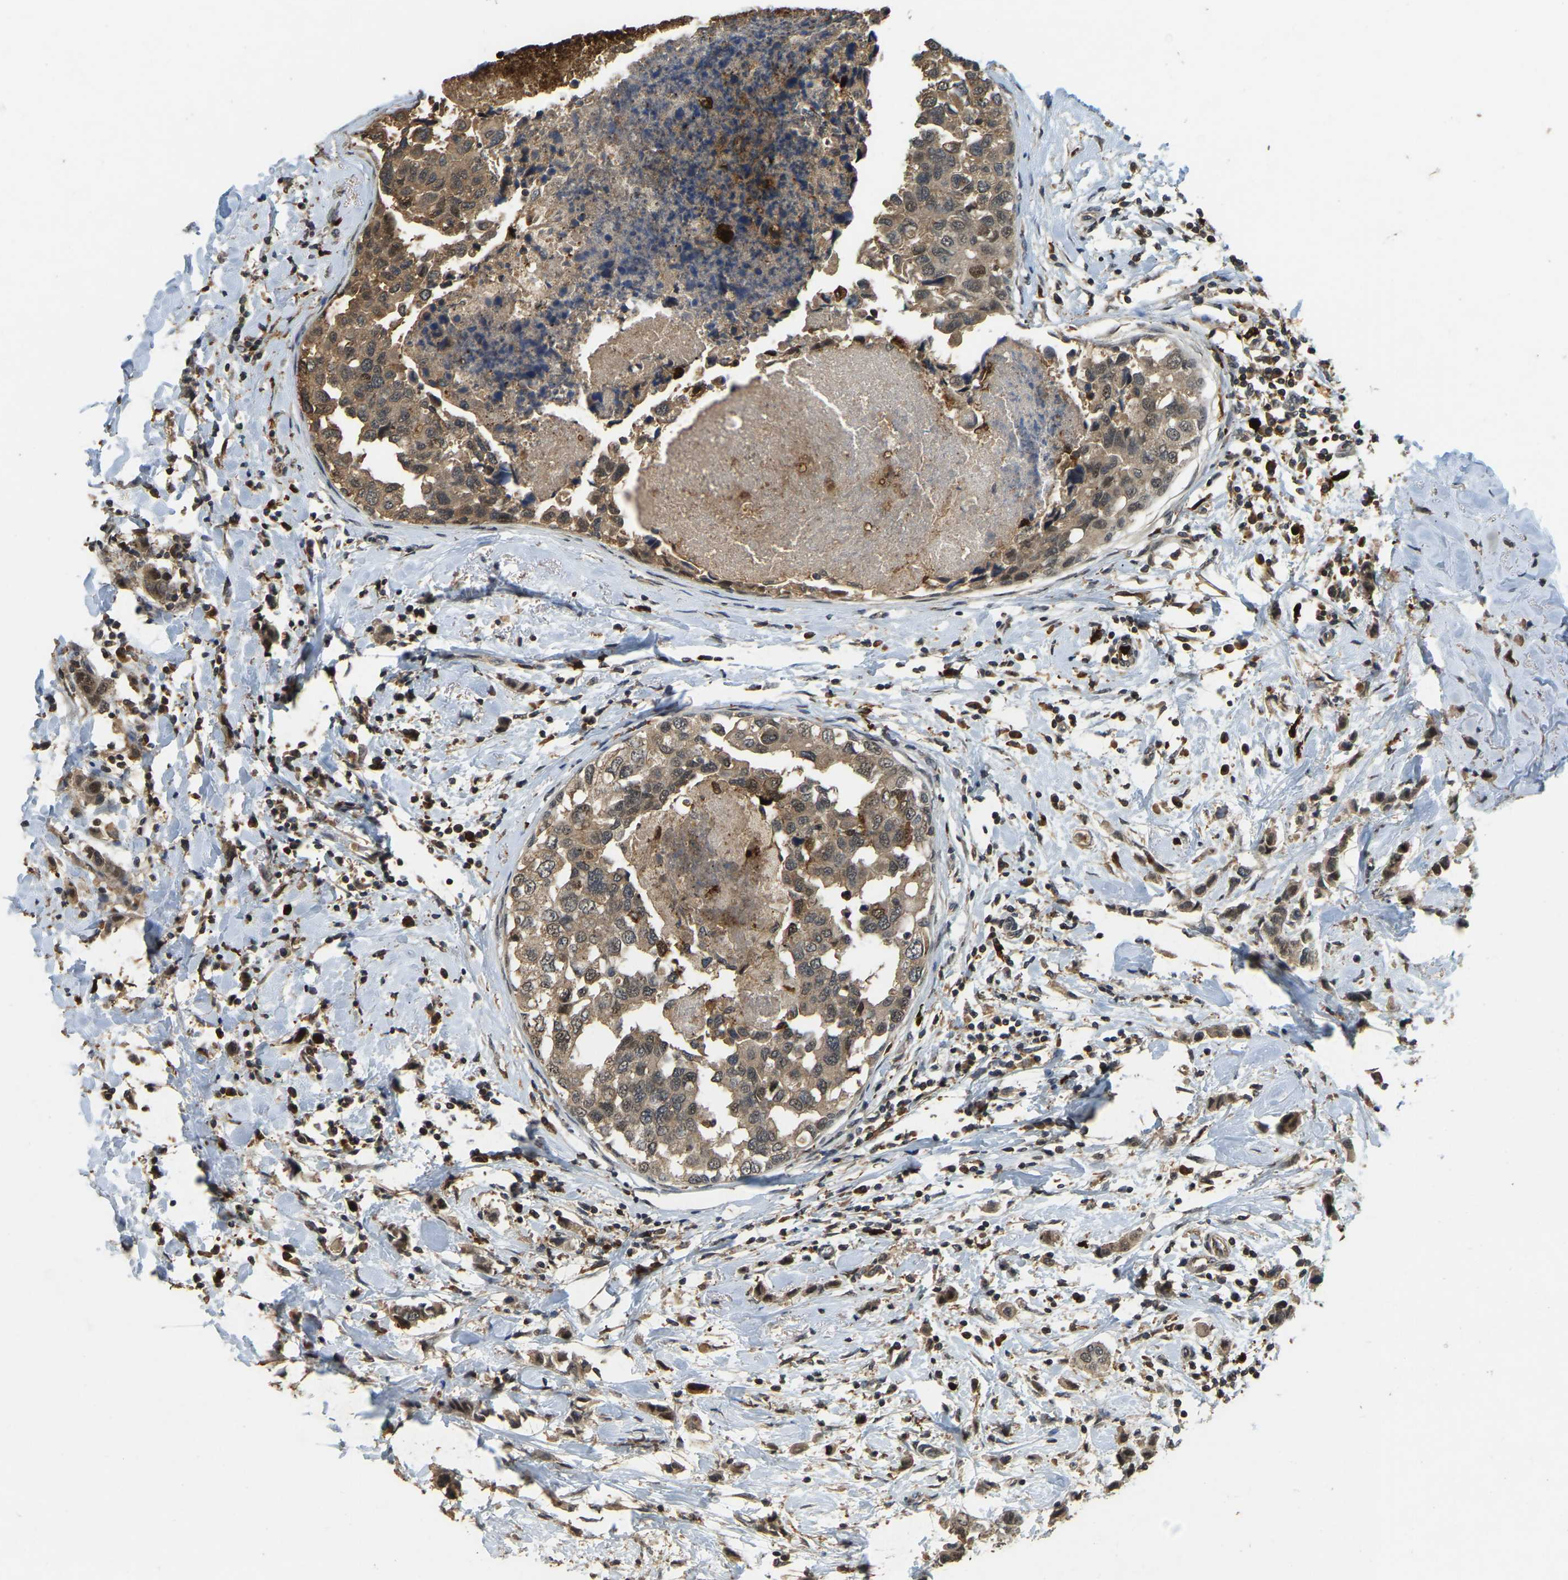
{"staining": {"intensity": "moderate", "quantity": ">75%", "location": "cytoplasmic/membranous"}, "tissue": "breast cancer", "cell_type": "Tumor cells", "image_type": "cancer", "snomed": [{"axis": "morphology", "description": "Normal tissue, NOS"}, {"axis": "morphology", "description": "Duct carcinoma"}, {"axis": "topography", "description": "Breast"}], "caption": "Protein analysis of breast cancer (intraductal carcinoma) tissue demonstrates moderate cytoplasmic/membranous staining in about >75% of tumor cells. (Brightfield microscopy of DAB IHC at high magnification).", "gene": "RNF141", "patient": {"sex": "female", "age": 50}}